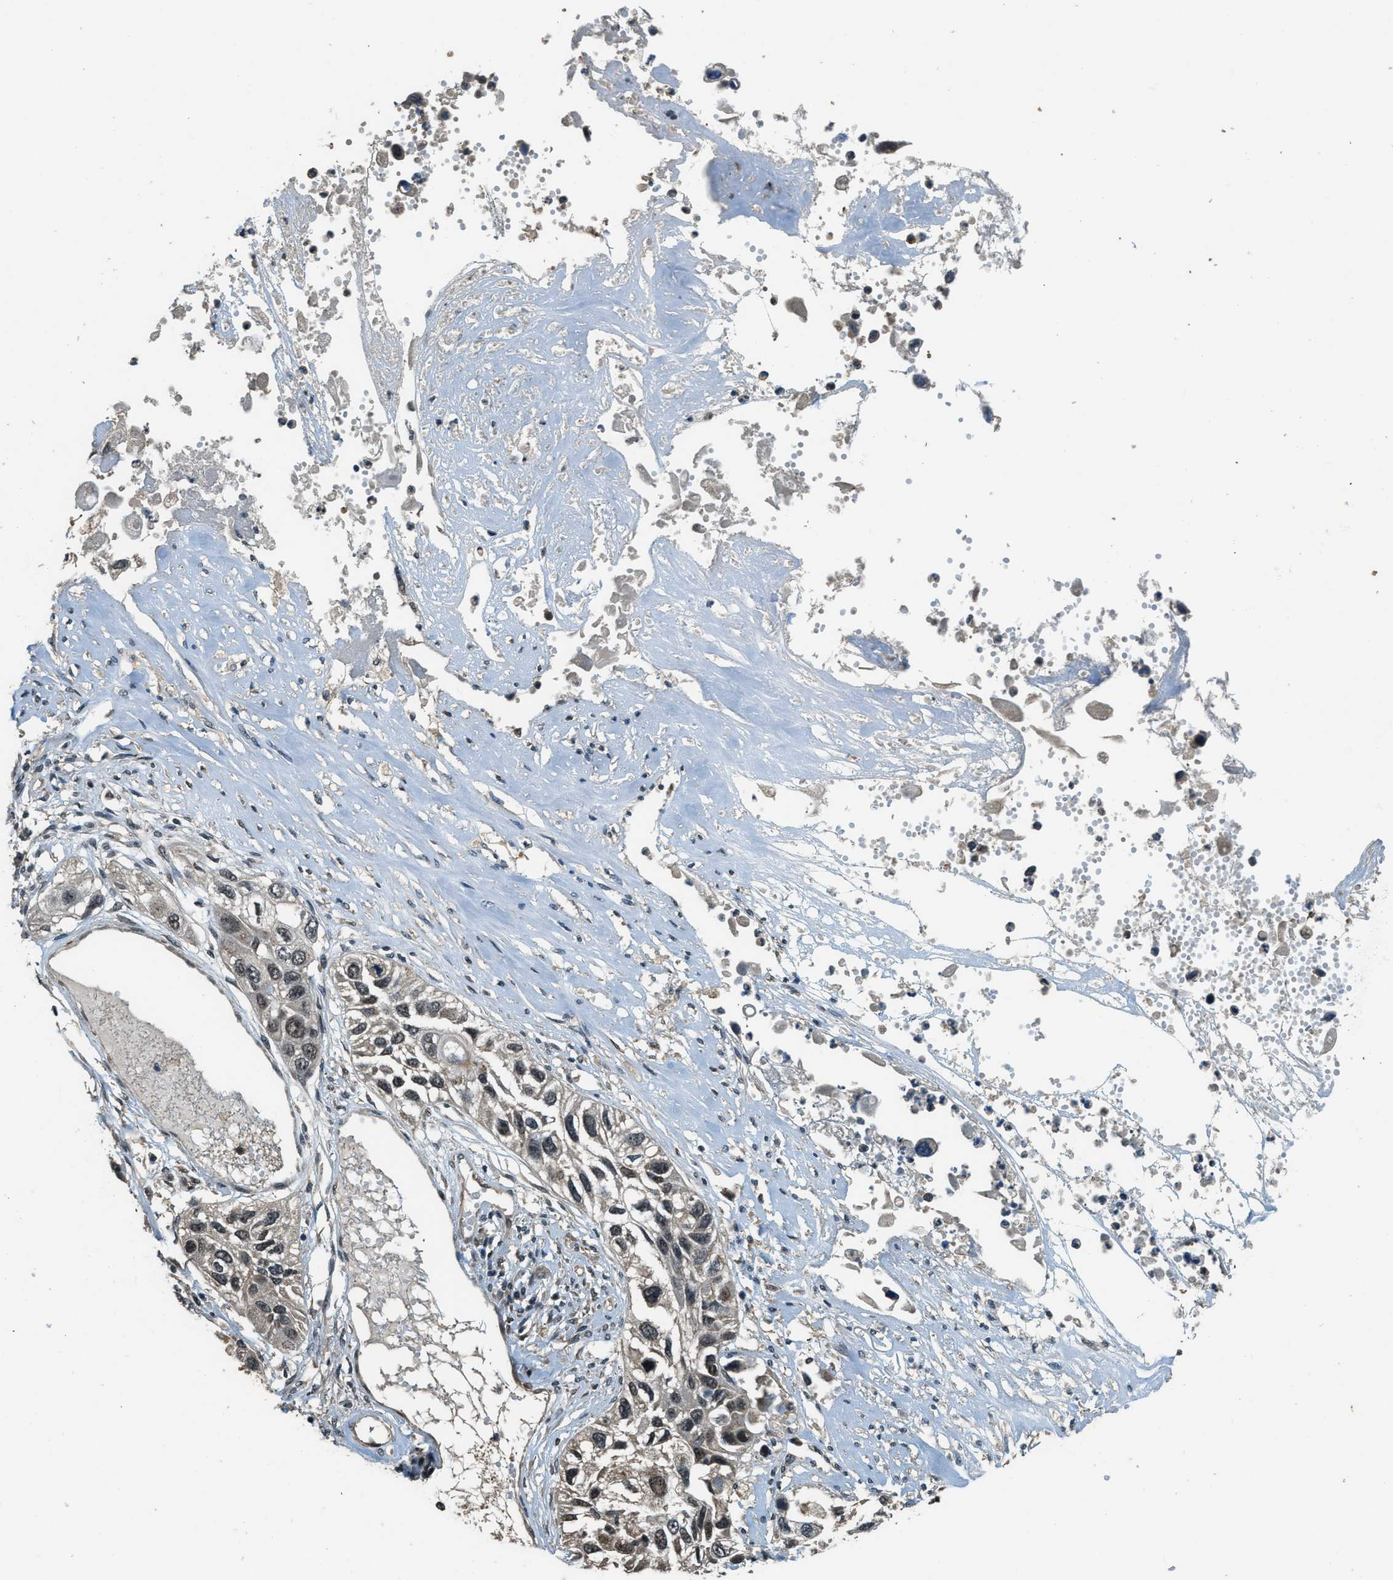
{"staining": {"intensity": "weak", "quantity": ">75%", "location": "nuclear"}, "tissue": "lung cancer", "cell_type": "Tumor cells", "image_type": "cancer", "snomed": [{"axis": "morphology", "description": "Squamous cell carcinoma, NOS"}, {"axis": "topography", "description": "Lung"}], "caption": "The photomicrograph displays staining of squamous cell carcinoma (lung), revealing weak nuclear protein staining (brown color) within tumor cells.", "gene": "MED21", "patient": {"sex": "male", "age": 71}}